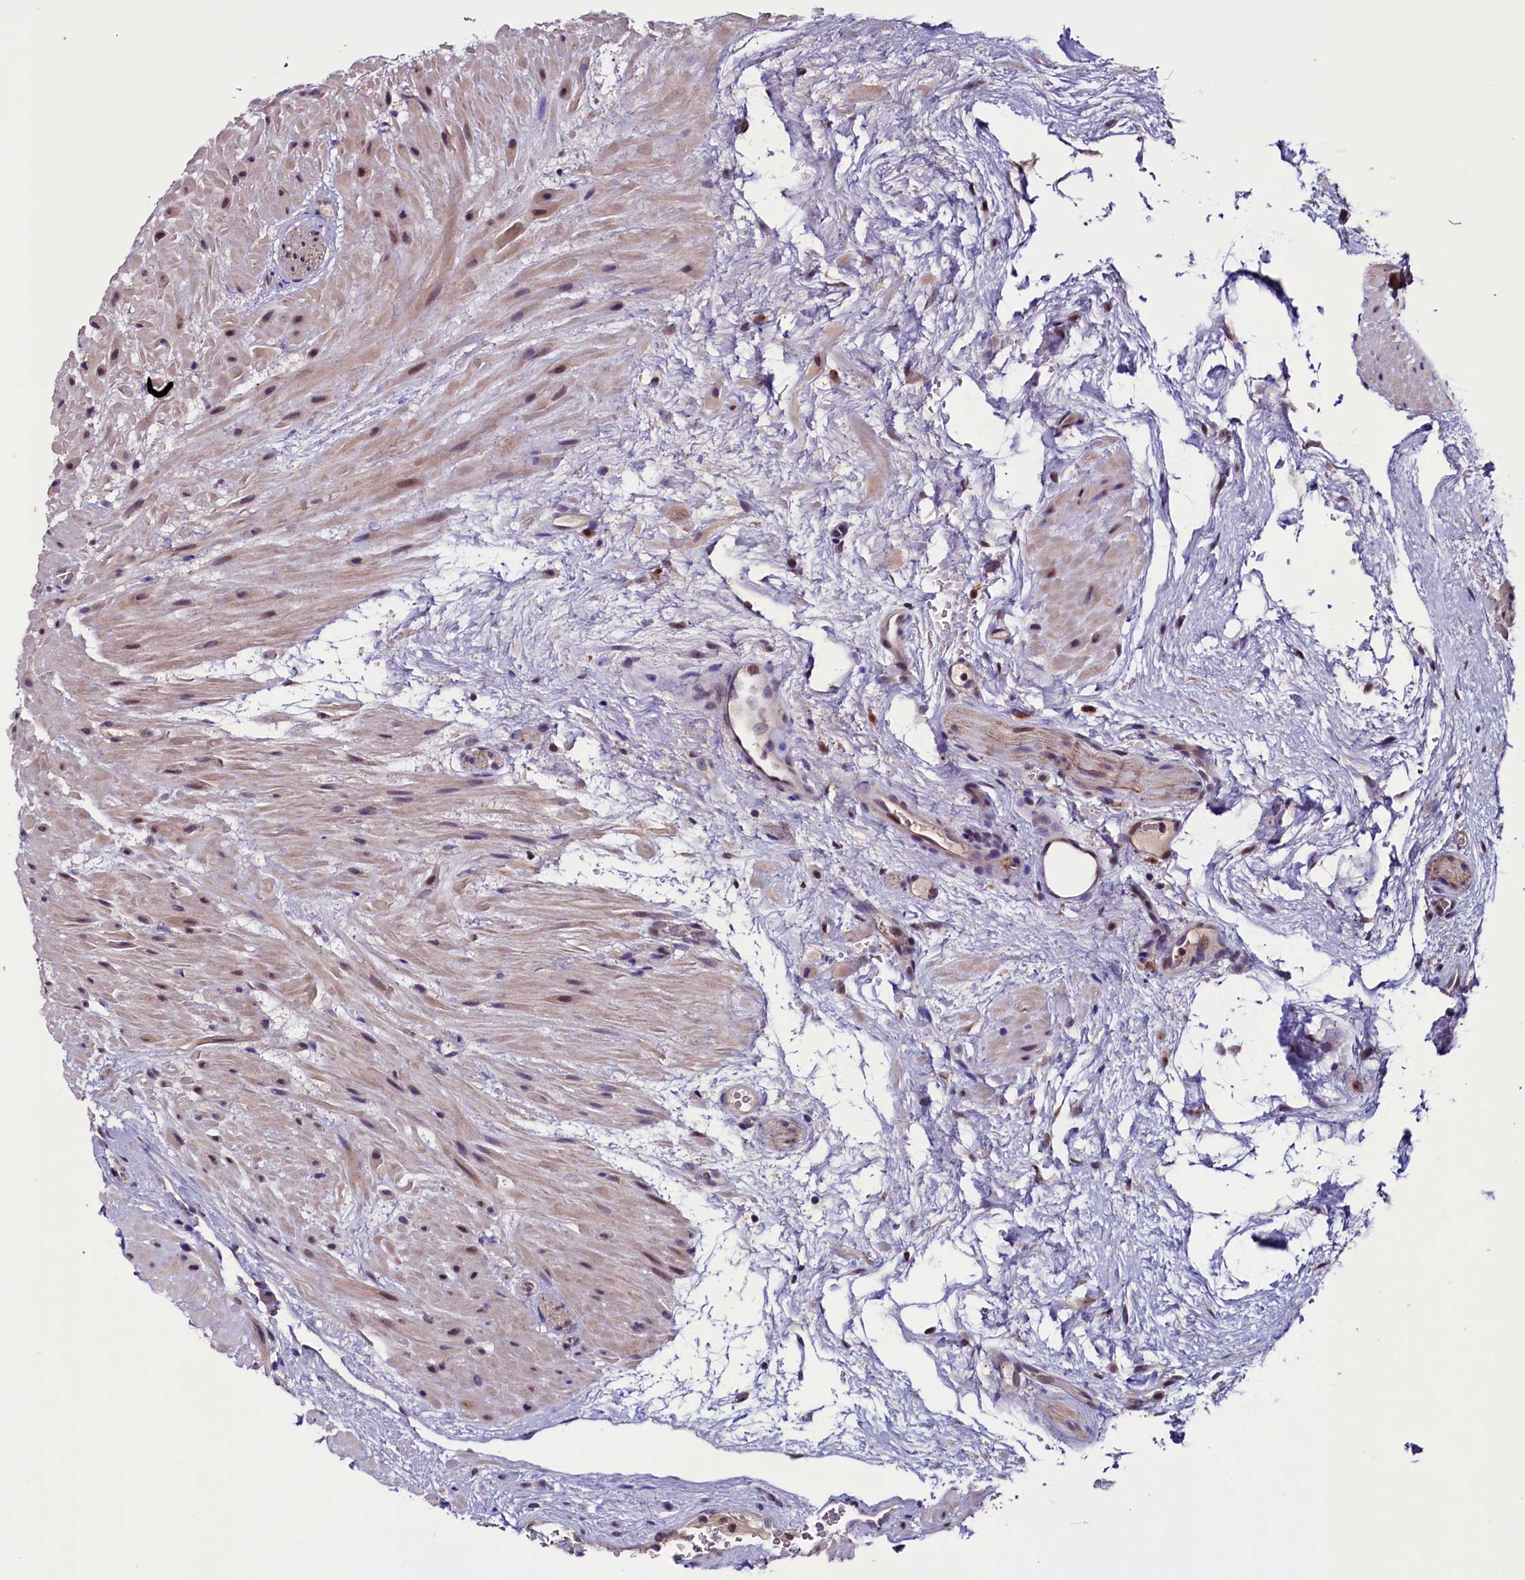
{"staining": {"intensity": "moderate", "quantity": ">75%", "location": "nuclear"}, "tissue": "seminal vesicle", "cell_type": "Glandular cells", "image_type": "normal", "snomed": [{"axis": "morphology", "description": "Normal tissue, NOS"}, {"axis": "topography", "description": "Seminal veicle"}, {"axis": "topography", "description": "Peripheral nerve tissue"}], "caption": "DAB (3,3'-diaminobenzidine) immunohistochemical staining of unremarkable seminal vesicle exhibits moderate nuclear protein expression in about >75% of glandular cells. (Stains: DAB (3,3'-diaminobenzidine) in brown, nuclei in blue, Microscopy: brightfield microscopy at high magnification).", "gene": "RNMT", "patient": {"sex": "male", "age": 63}}